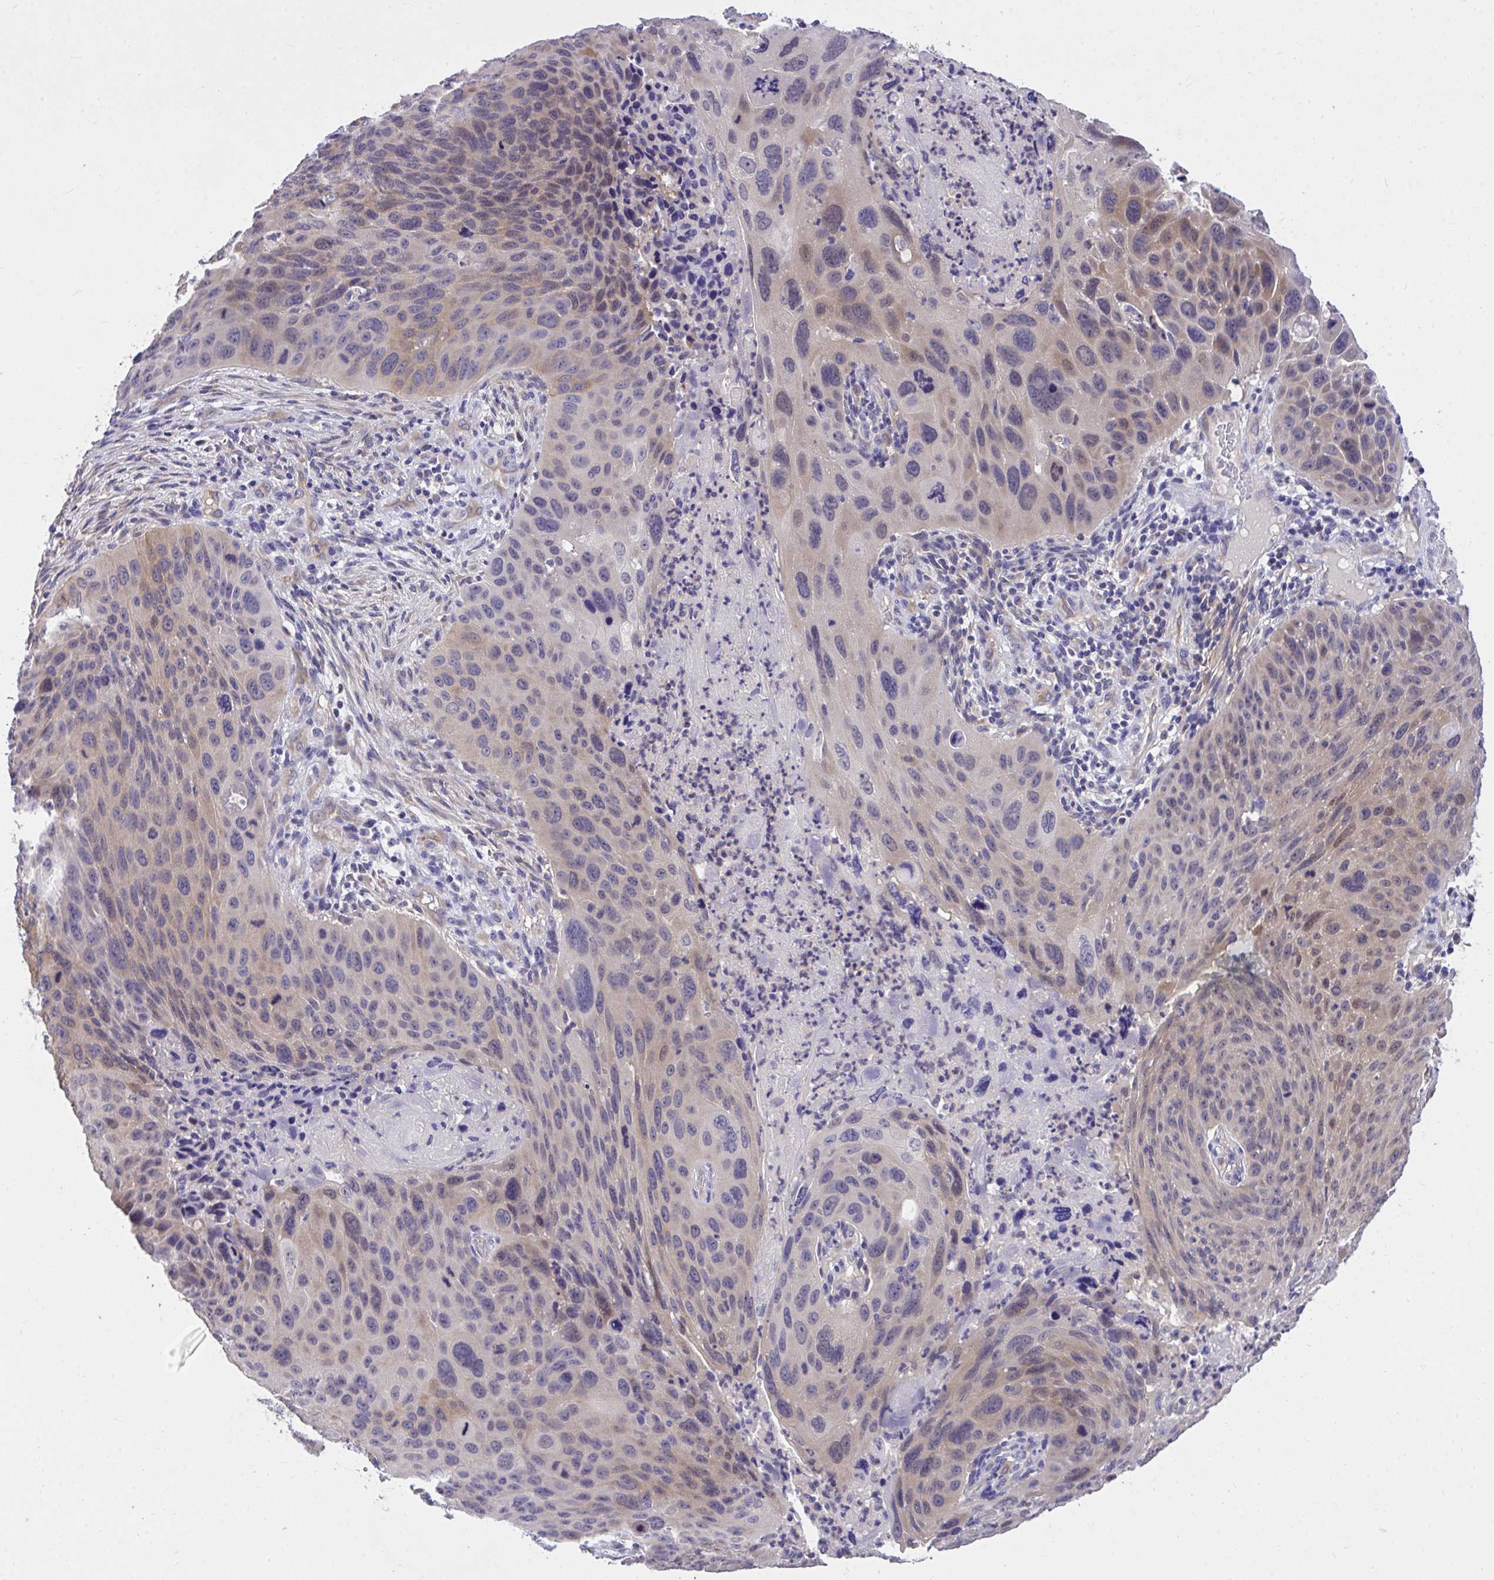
{"staining": {"intensity": "moderate", "quantity": "<25%", "location": "cytoplasmic/membranous,nuclear"}, "tissue": "lung cancer", "cell_type": "Tumor cells", "image_type": "cancer", "snomed": [{"axis": "morphology", "description": "Squamous cell carcinoma, NOS"}, {"axis": "topography", "description": "Lung"}], "caption": "A histopathology image of lung squamous cell carcinoma stained for a protein shows moderate cytoplasmic/membranous and nuclear brown staining in tumor cells.", "gene": "MPC2", "patient": {"sex": "male", "age": 63}}